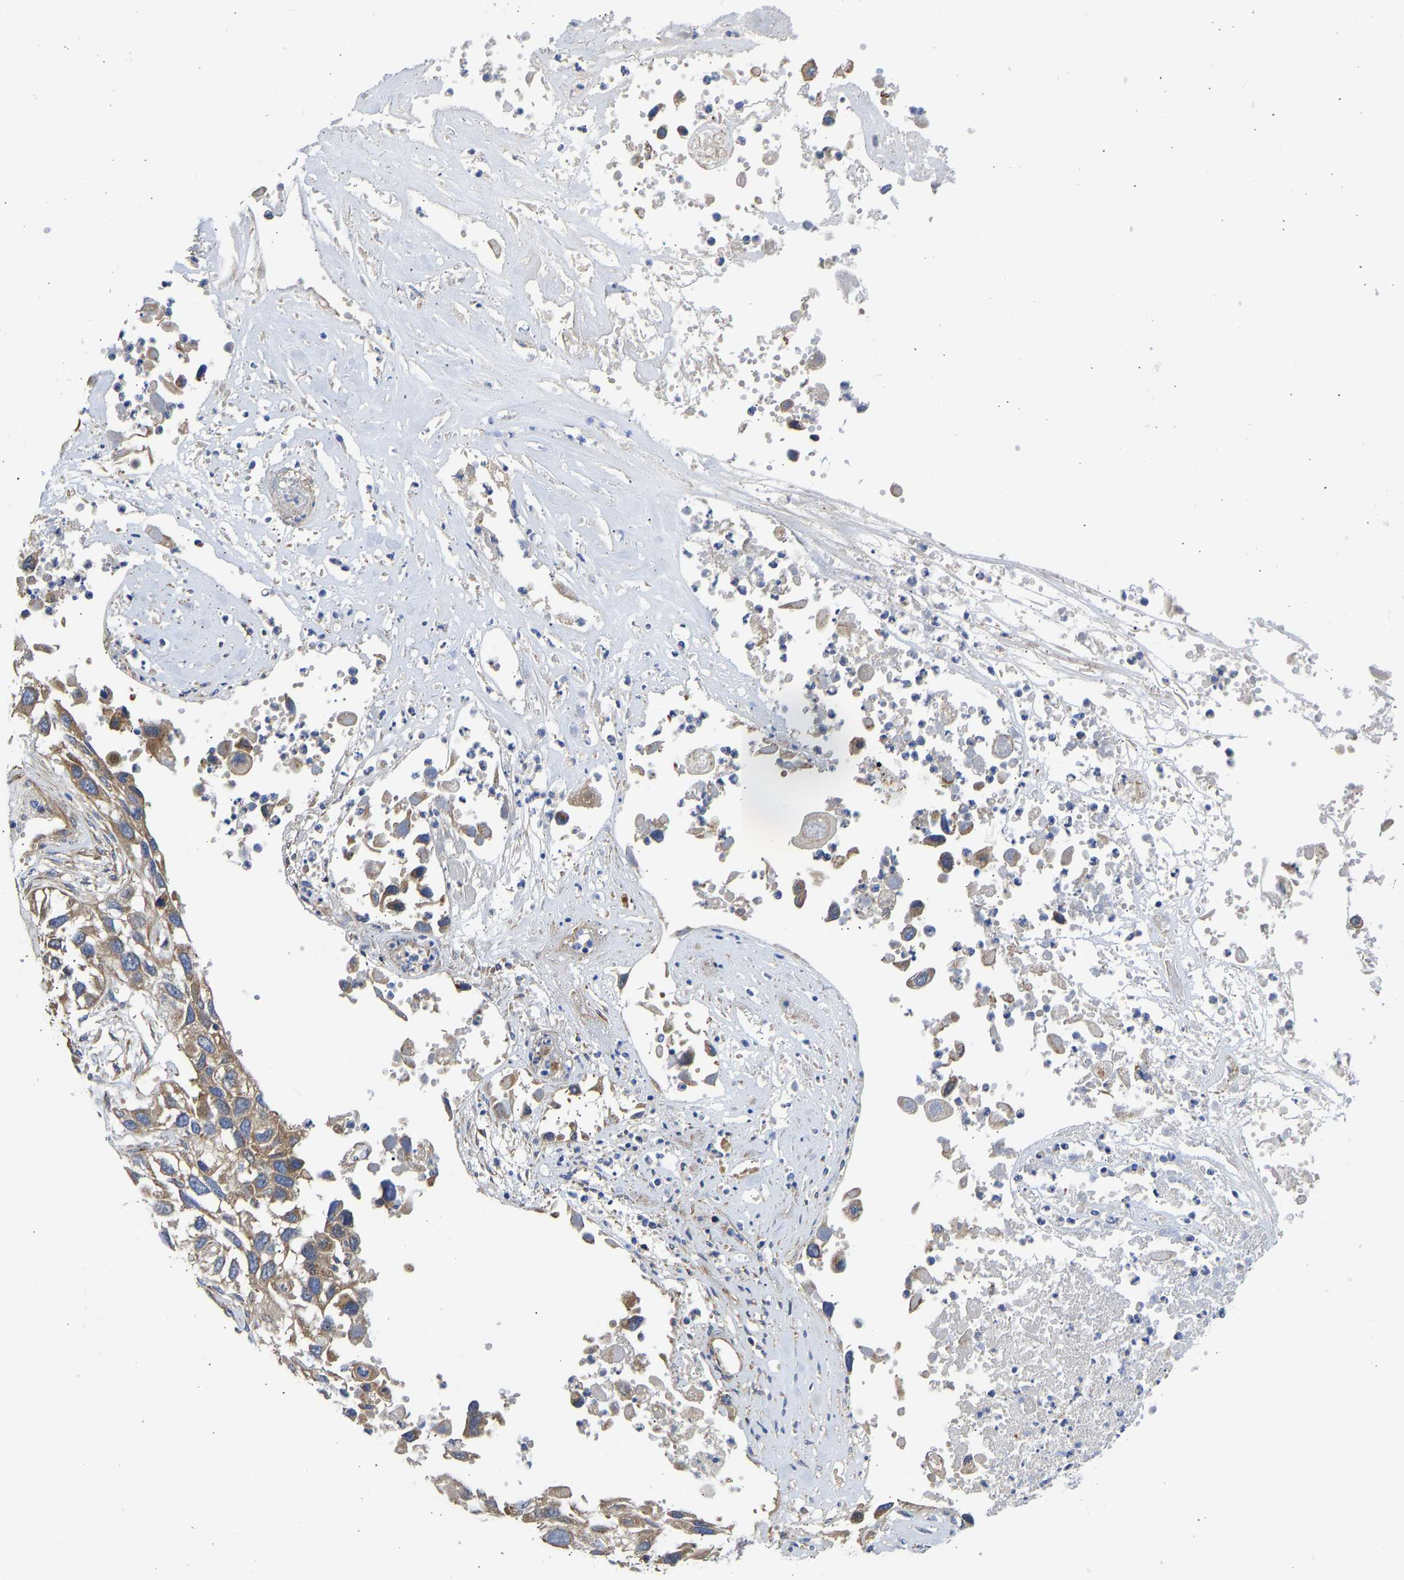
{"staining": {"intensity": "moderate", "quantity": ">75%", "location": "cytoplasmic/membranous"}, "tissue": "lung cancer", "cell_type": "Tumor cells", "image_type": "cancer", "snomed": [{"axis": "morphology", "description": "Squamous cell carcinoma, NOS"}, {"axis": "topography", "description": "Lung"}], "caption": "Immunohistochemical staining of squamous cell carcinoma (lung) shows medium levels of moderate cytoplasmic/membranous protein positivity in about >75% of tumor cells. The protein is stained brown, and the nuclei are stained in blue (DAB IHC with brightfield microscopy, high magnification).", "gene": "MYO1C", "patient": {"sex": "male", "age": 71}}